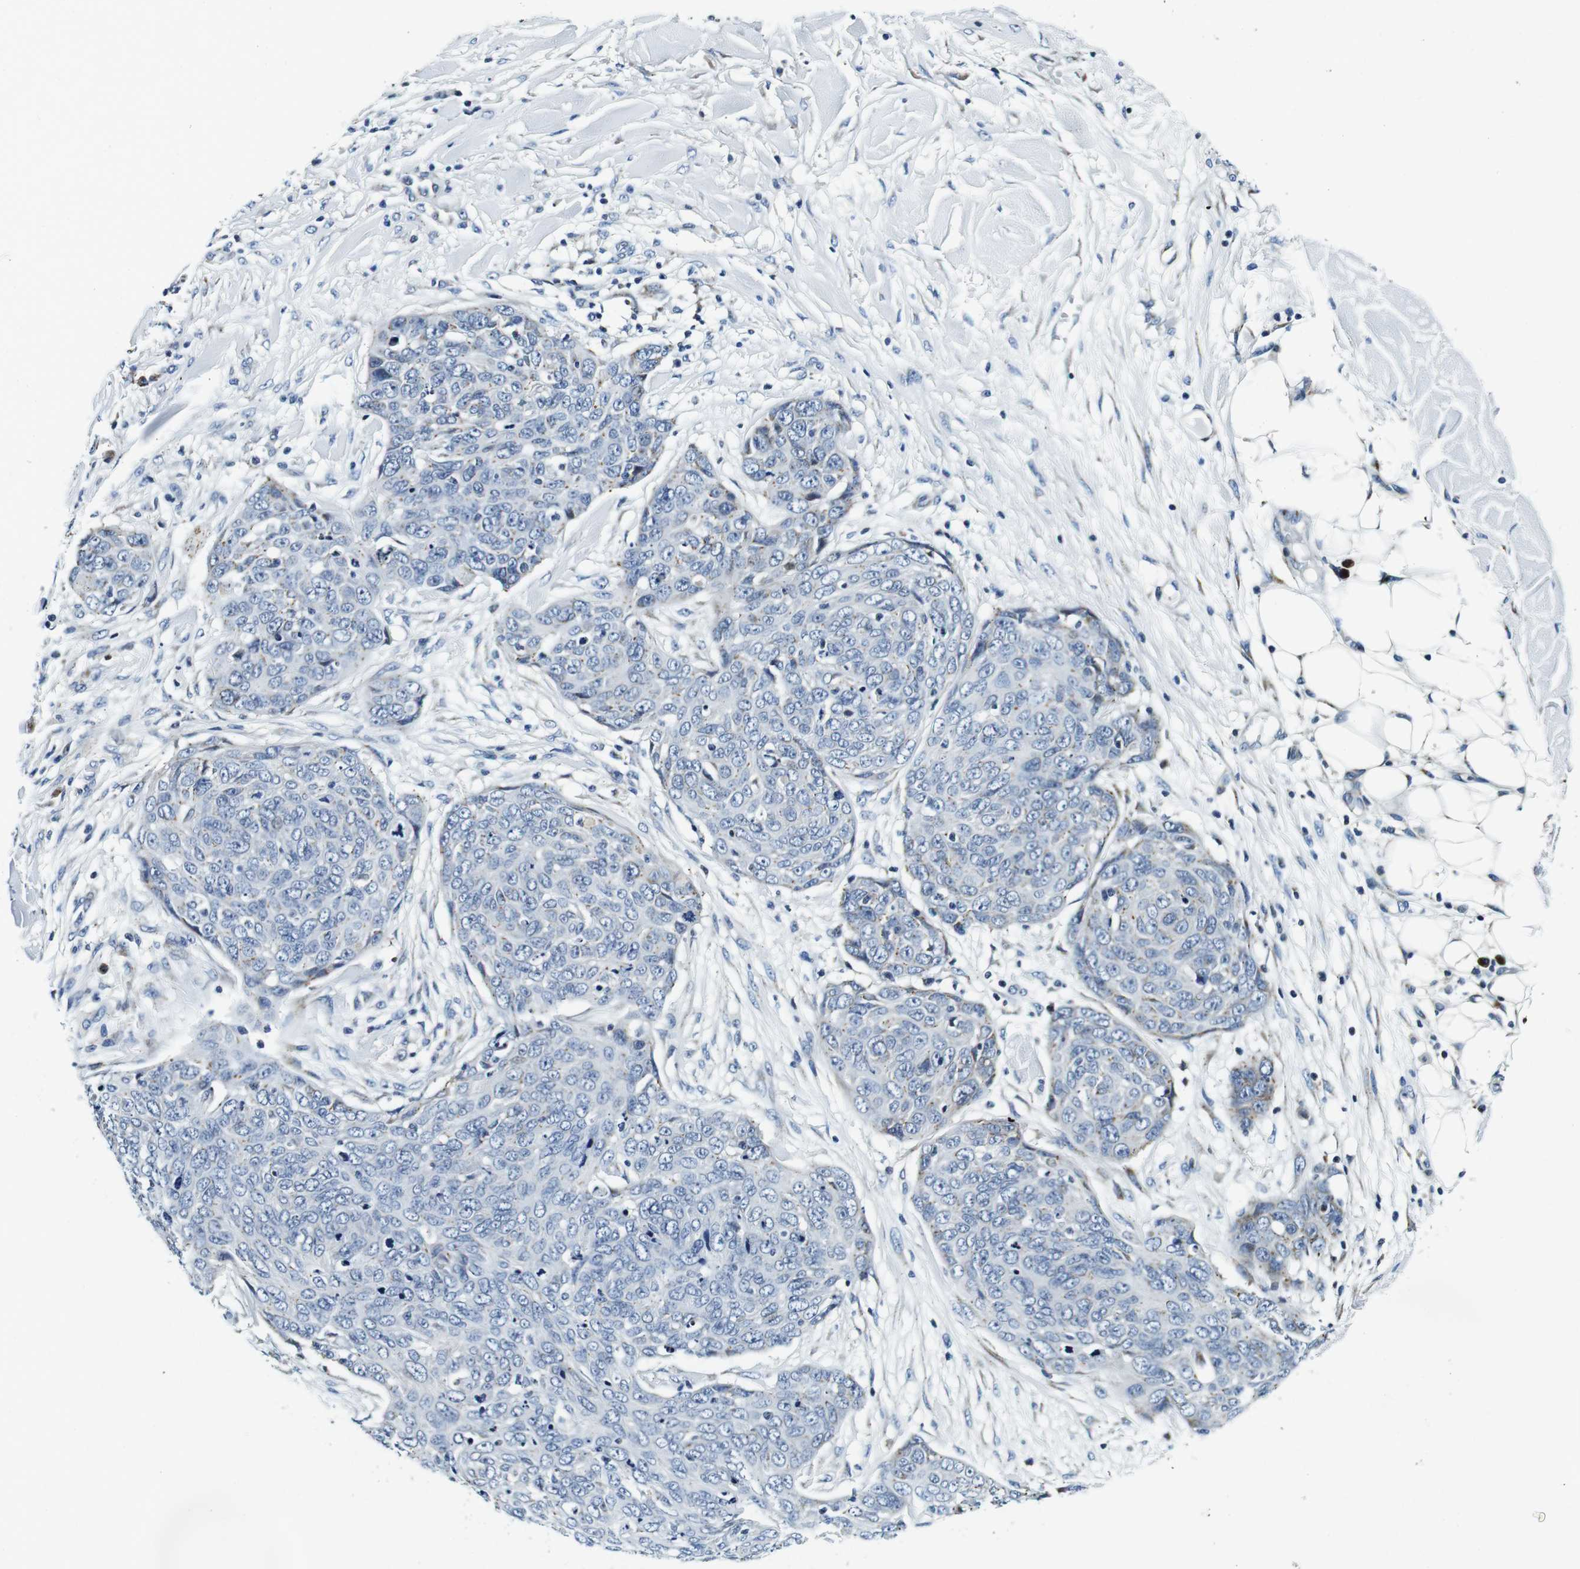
{"staining": {"intensity": "weak", "quantity": "<25%", "location": "cytoplasmic/membranous"}, "tissue": "skin cancer", "cell_type": "Tumor cells", "image_type": "cancer", "snomed": [{"axis": "morphology", "description": "Squamous cell carcinoma in situ, NOS"}, {"axis": "morphology", "description": "Squamous cell carcinoma, NOS"}, {"axis": "topography", "description": "Skin"}], "caption": "High power microscopy photomicrograph of an IHC photomicrograph of squamous cell carcinoma in situ (skin), revealing no significant expression in tumor cells. (Brightfield microscopy of DAB (3,3'-diaminobenzidine) immunohistochemistry (IHC) at high magnification).", "gene": "FAR2", "patient": {"sex": "male", "age": 93}}